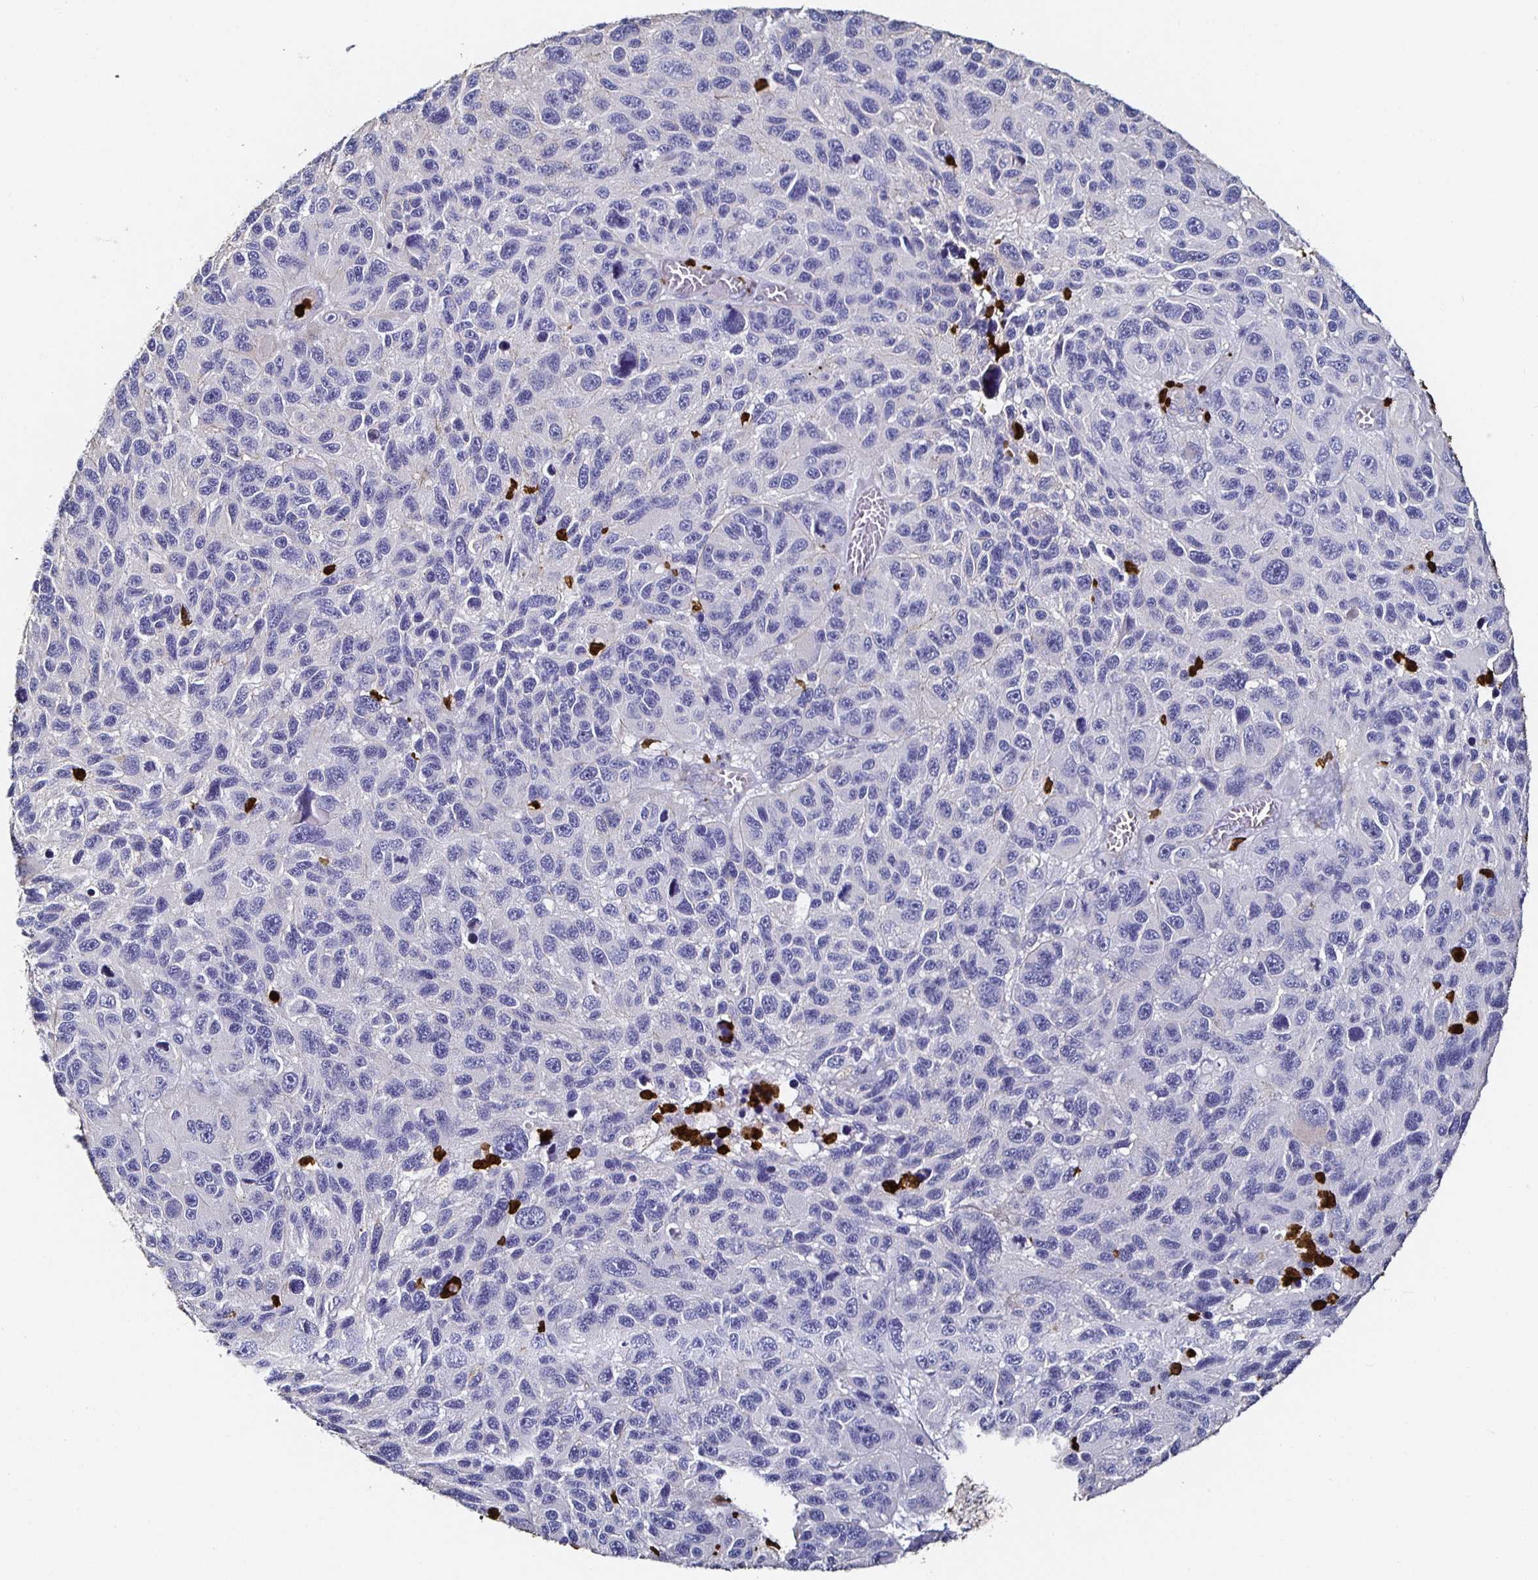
{"staining": {"intensity": "negative", "quantity": "none", "location": "none"}, "tissue": "melanoma", "cell_type": "Tumor cells", "image_type": "cancer", "snomed": [{"axis": "morphology", "description": "Malignant melanoma, NOS"}, {"axis": "topography", "description": "Skin"}], "caption": "This is an IHC image of human malignant melanoma. There is no positivity in tumor cells.", "gene": "TLR4", "patient": {"sex": "male", "age": 53}}